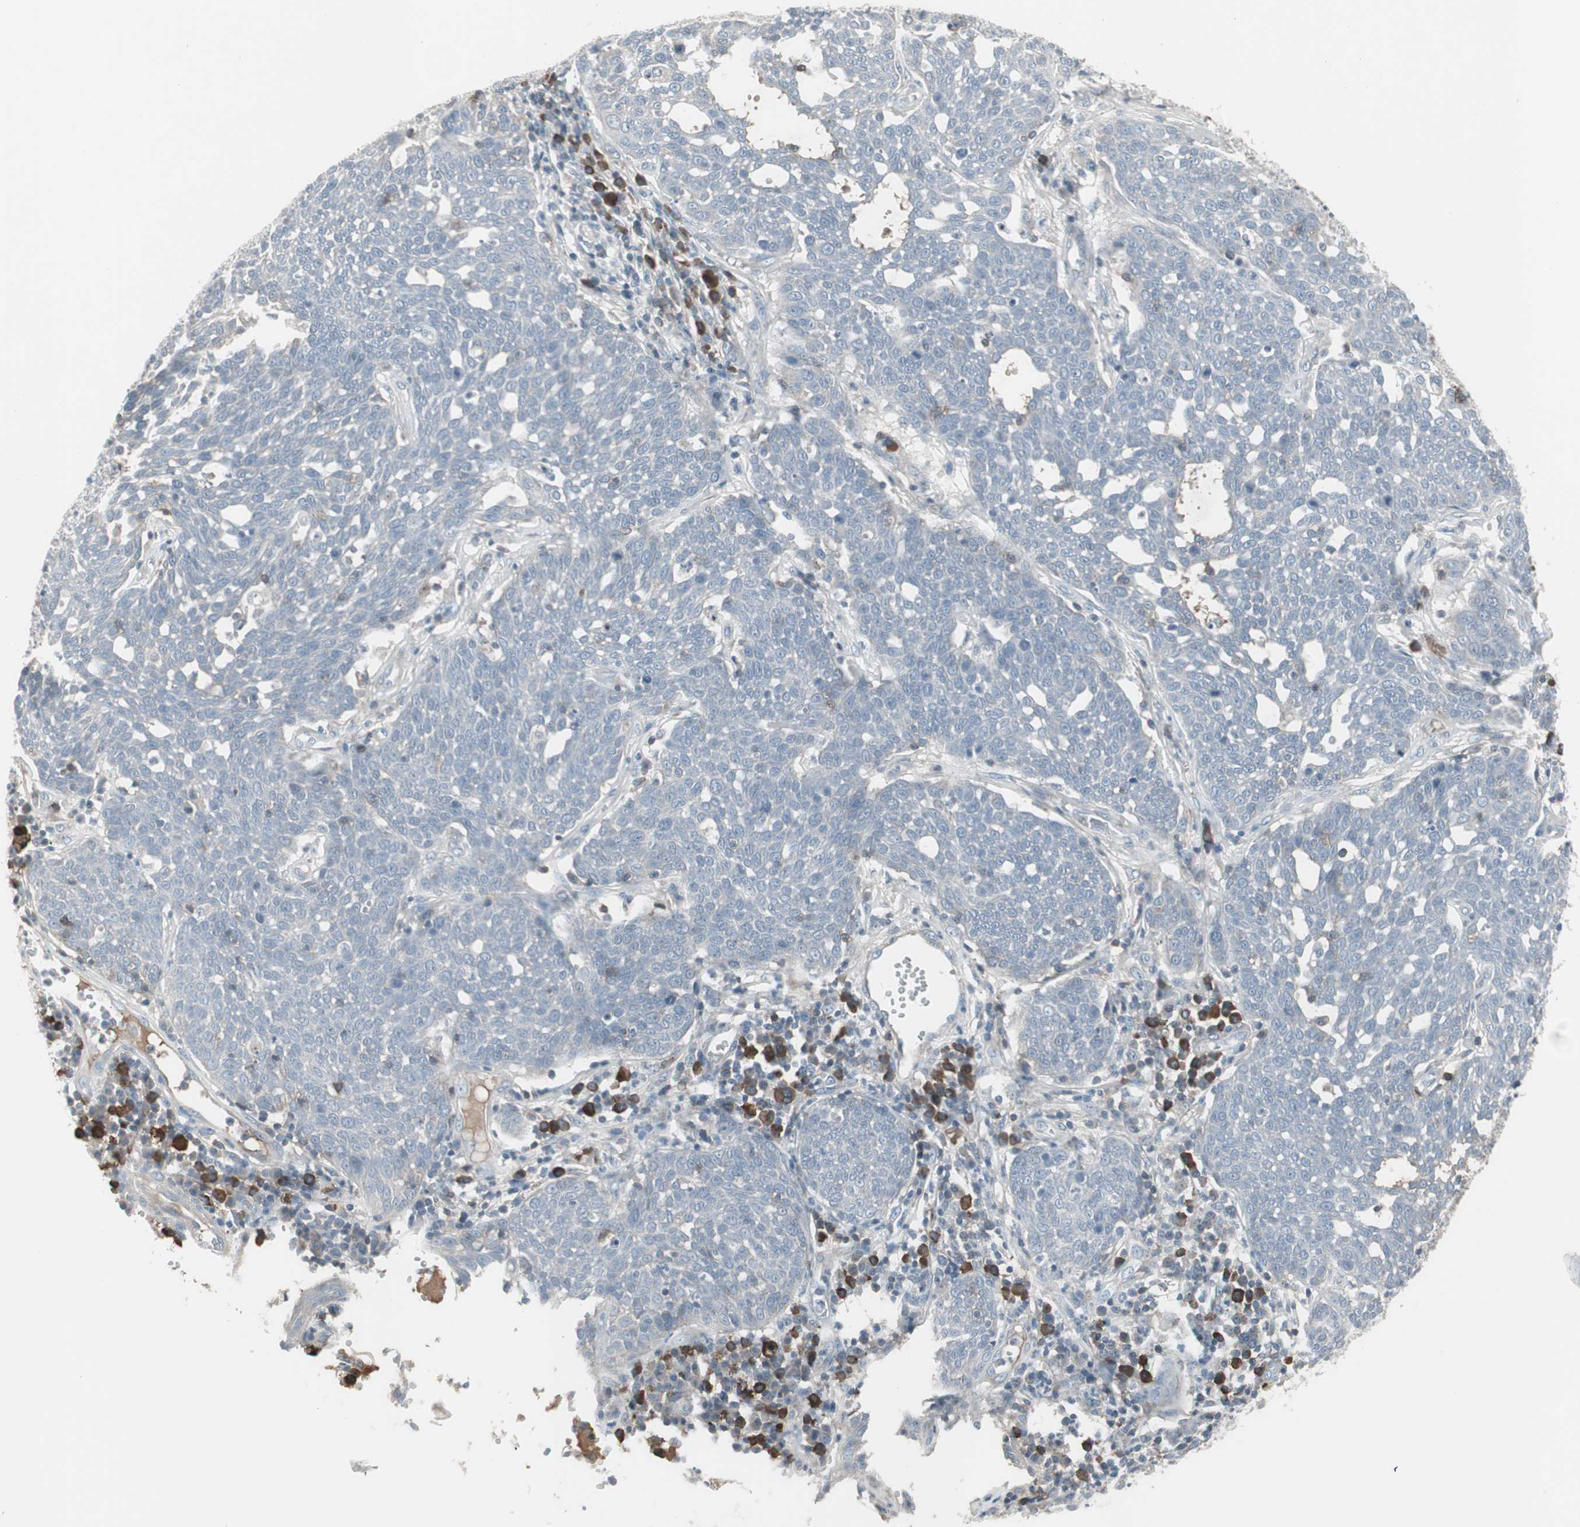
{"staining": {"intensity": "negative", "quantity": "none", "location": "none"}, "tissue": "cervical cancer", "cell_type": "Tumor cells", "image_type": "cancer", "snomed": [{"axis": "morphology", "description": "Squamous cell carcinoma, NOS"}, {"axis": "topography", "description": "Cervix"}], "caption": "Tumor cells show no significant protein expression in cervical cancer.", "gene": "ZSCAN32", "patient": {"sex": "female", "age": 34}}